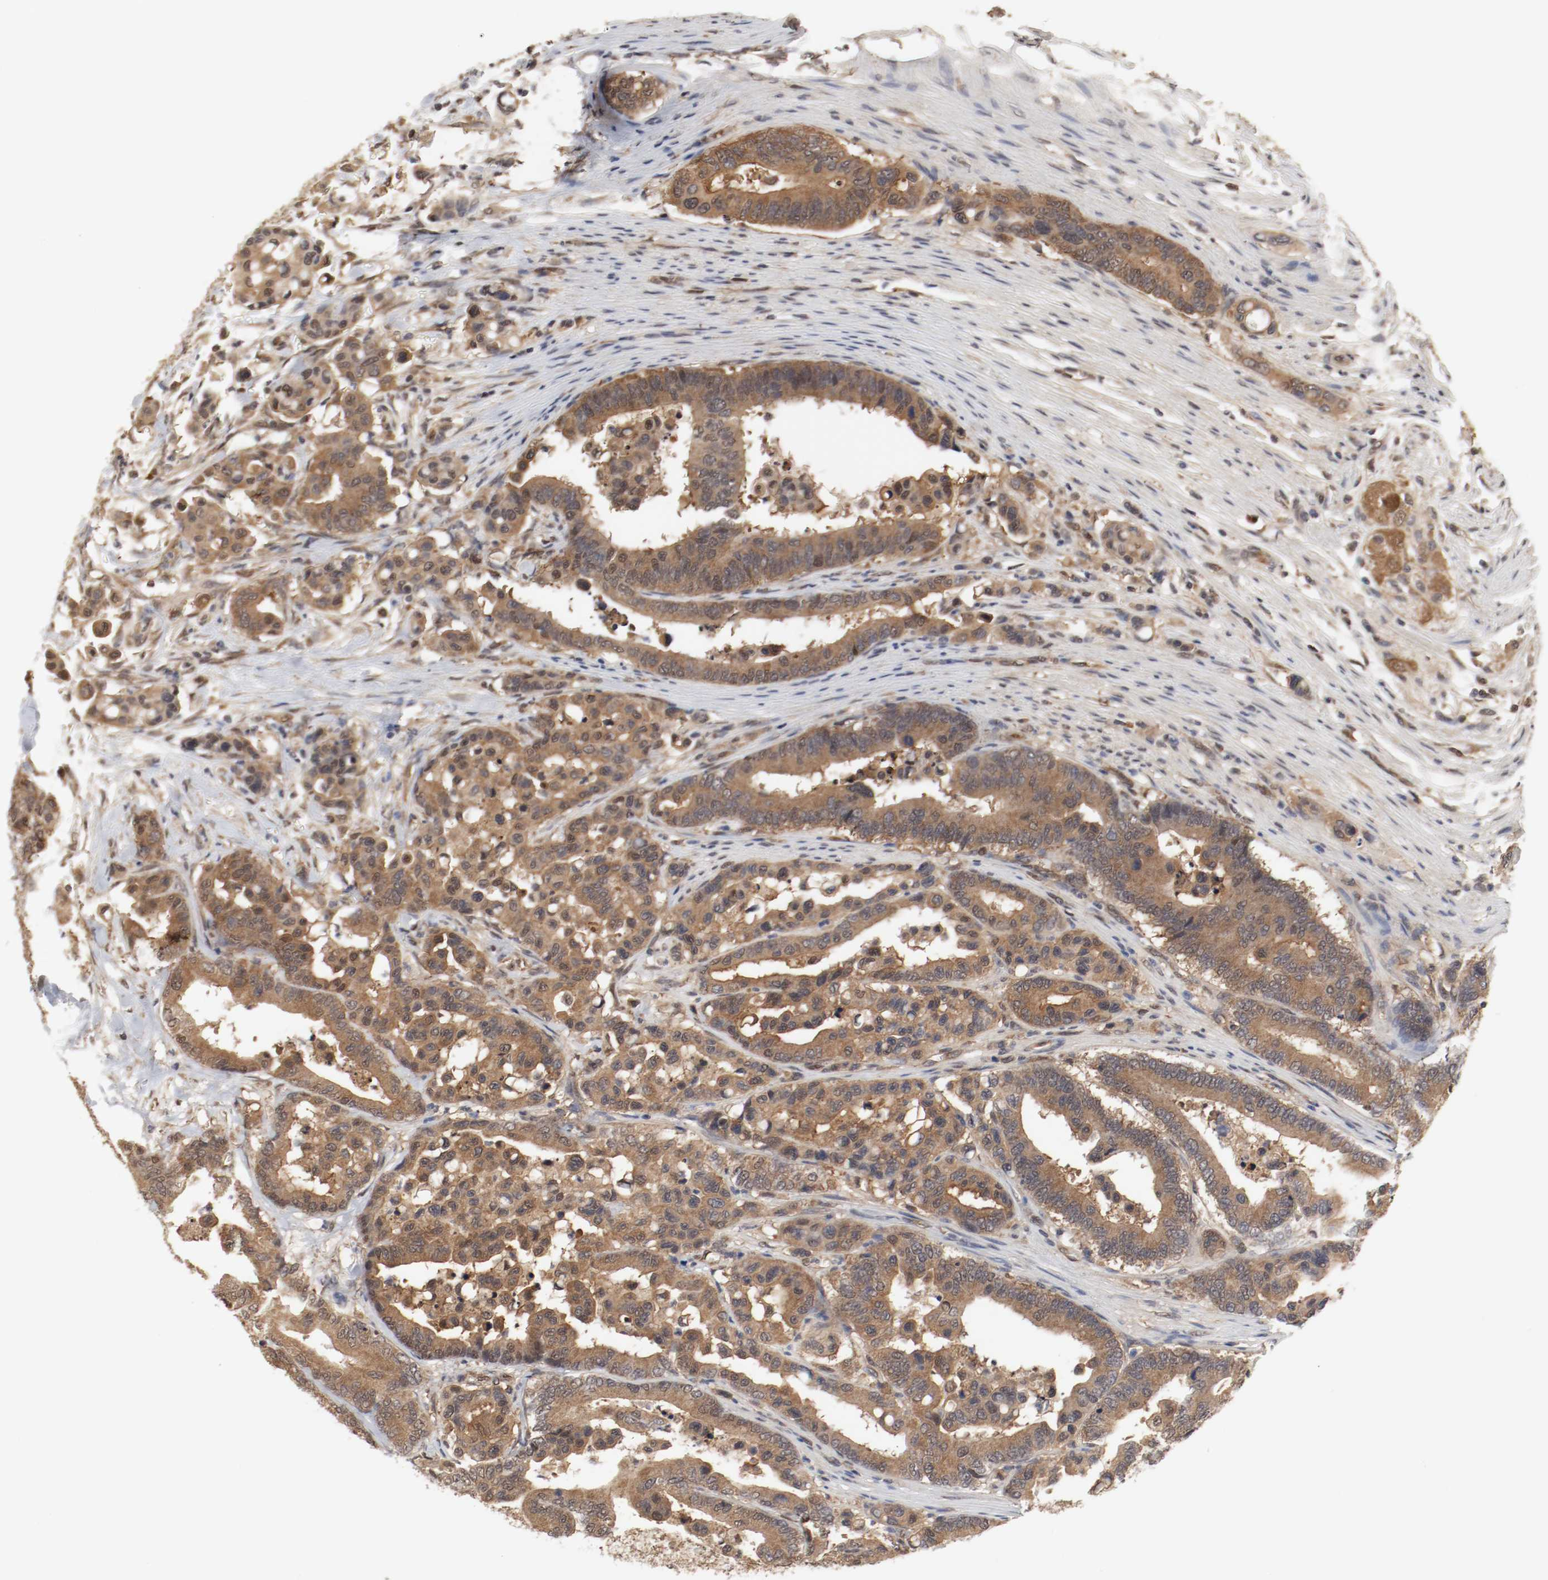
{"staining": {"intensity": "moderate", "quantity": ">75%", "location": "cytoplasmic/membranous"}, "tissue": "colorectal cancer", "cell_type": "Tumor cells", "image_type": "cancer", "snomed": [{"axis": "morphology", "description": "Normal tissue, NOS"}, {"axis": "morphology", "description": "Adenocarcinoma, NOS"}, {"axis": "topography", "description": "Colon"}], "caption": "The photomicrograph displays a brown stain indicating the presence of a protein in the cytoplasmic/membranous of tumor cells in adenocarcinoma (colorectal).", "gene": "AFG3L2", "patient": {"sex": "male", "age": 82}}